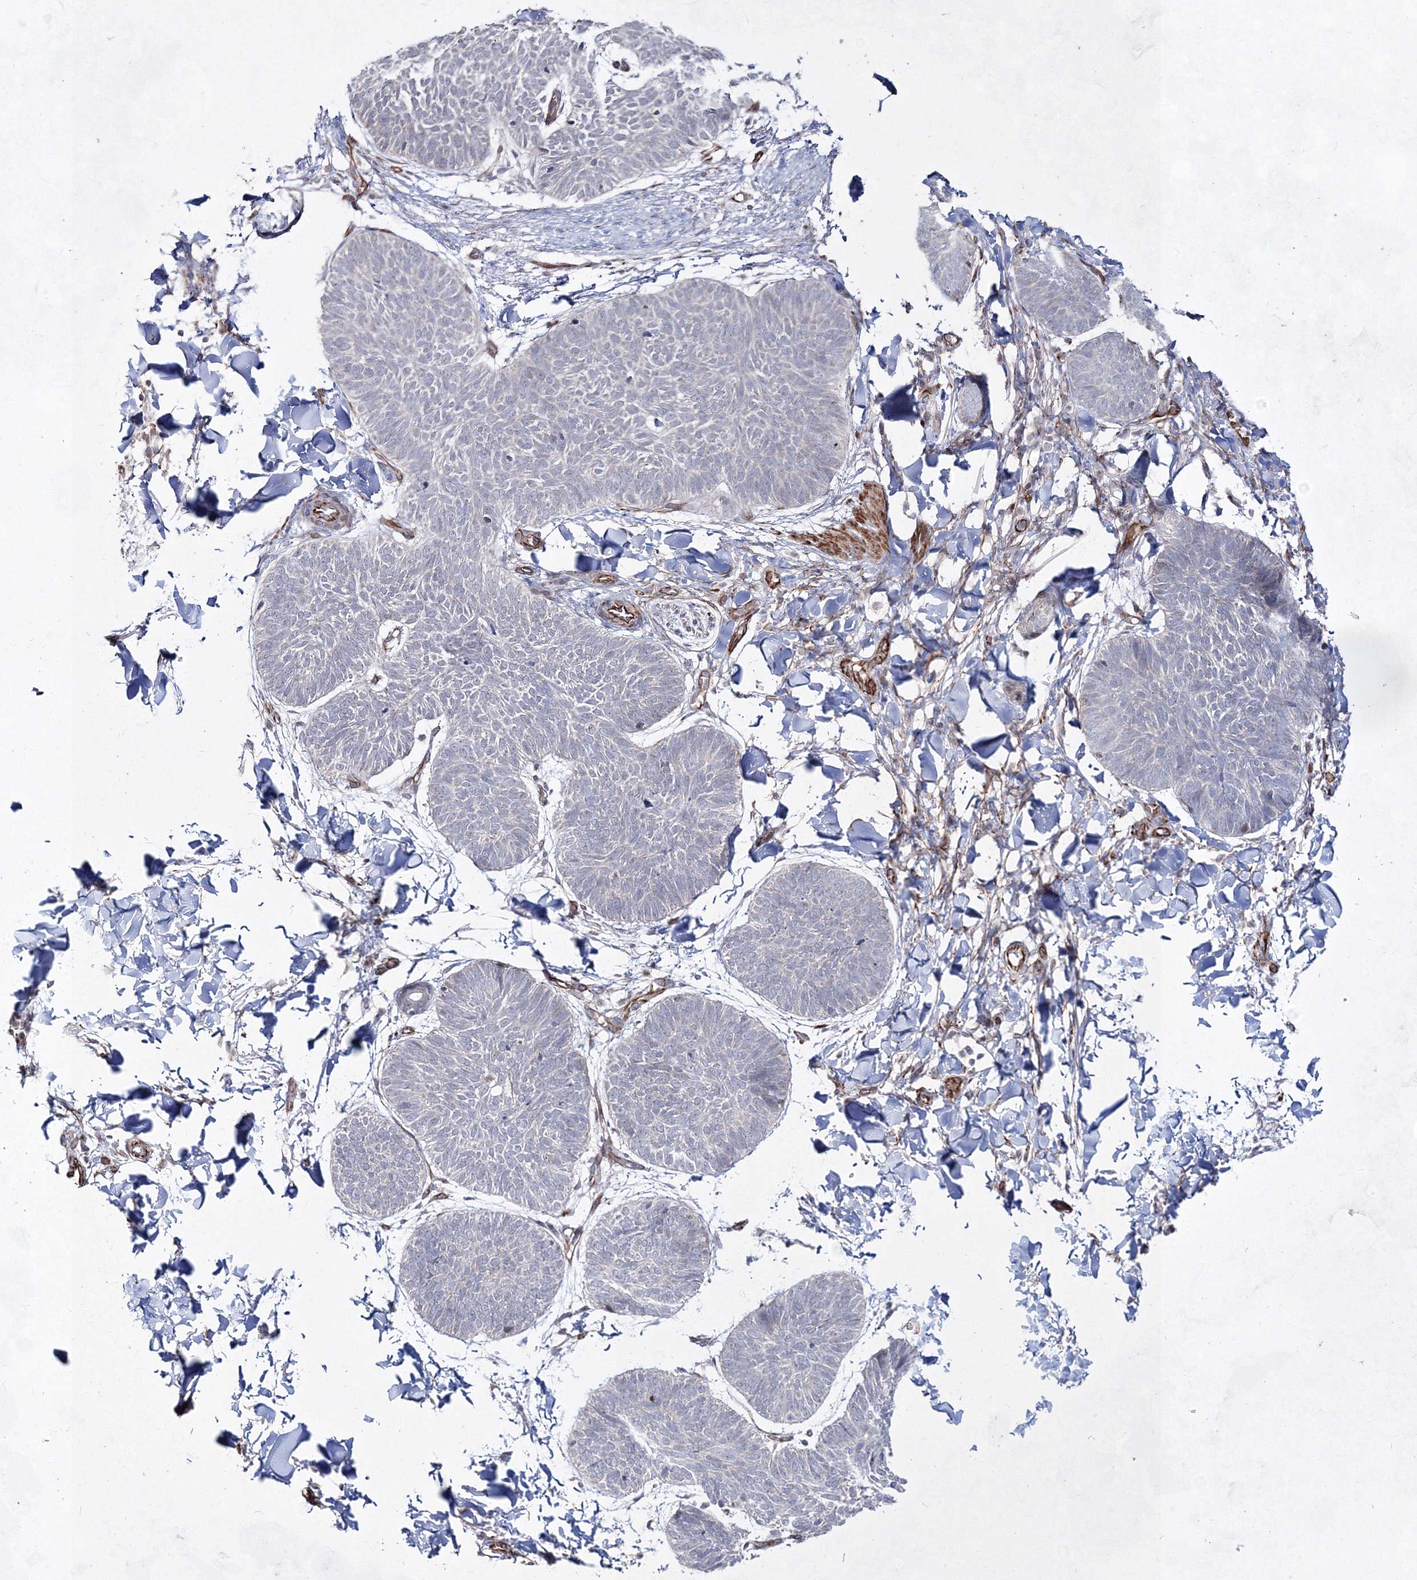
{"staining": {"intensity": "negative", "quantity": "none", "location": "none"}, "tissue": "skin cancer", "cell_type": "Tumor cells", "image_type": "cancer", "snomed": [{"axis": "morphology", "description": "Normal tissue, NOS"}, {"axis": "morphology", "description": "Basal cell carcinoma"}, {"axis": "topography", "description": "Skin"}], "caption": "Skin cancer (basal cell carcinoma) was stained to show a protein in brown. There is no significant staining in tumor cells.", "gene": "SNIP1", "patient": {"sex": "male", "age": 50}}